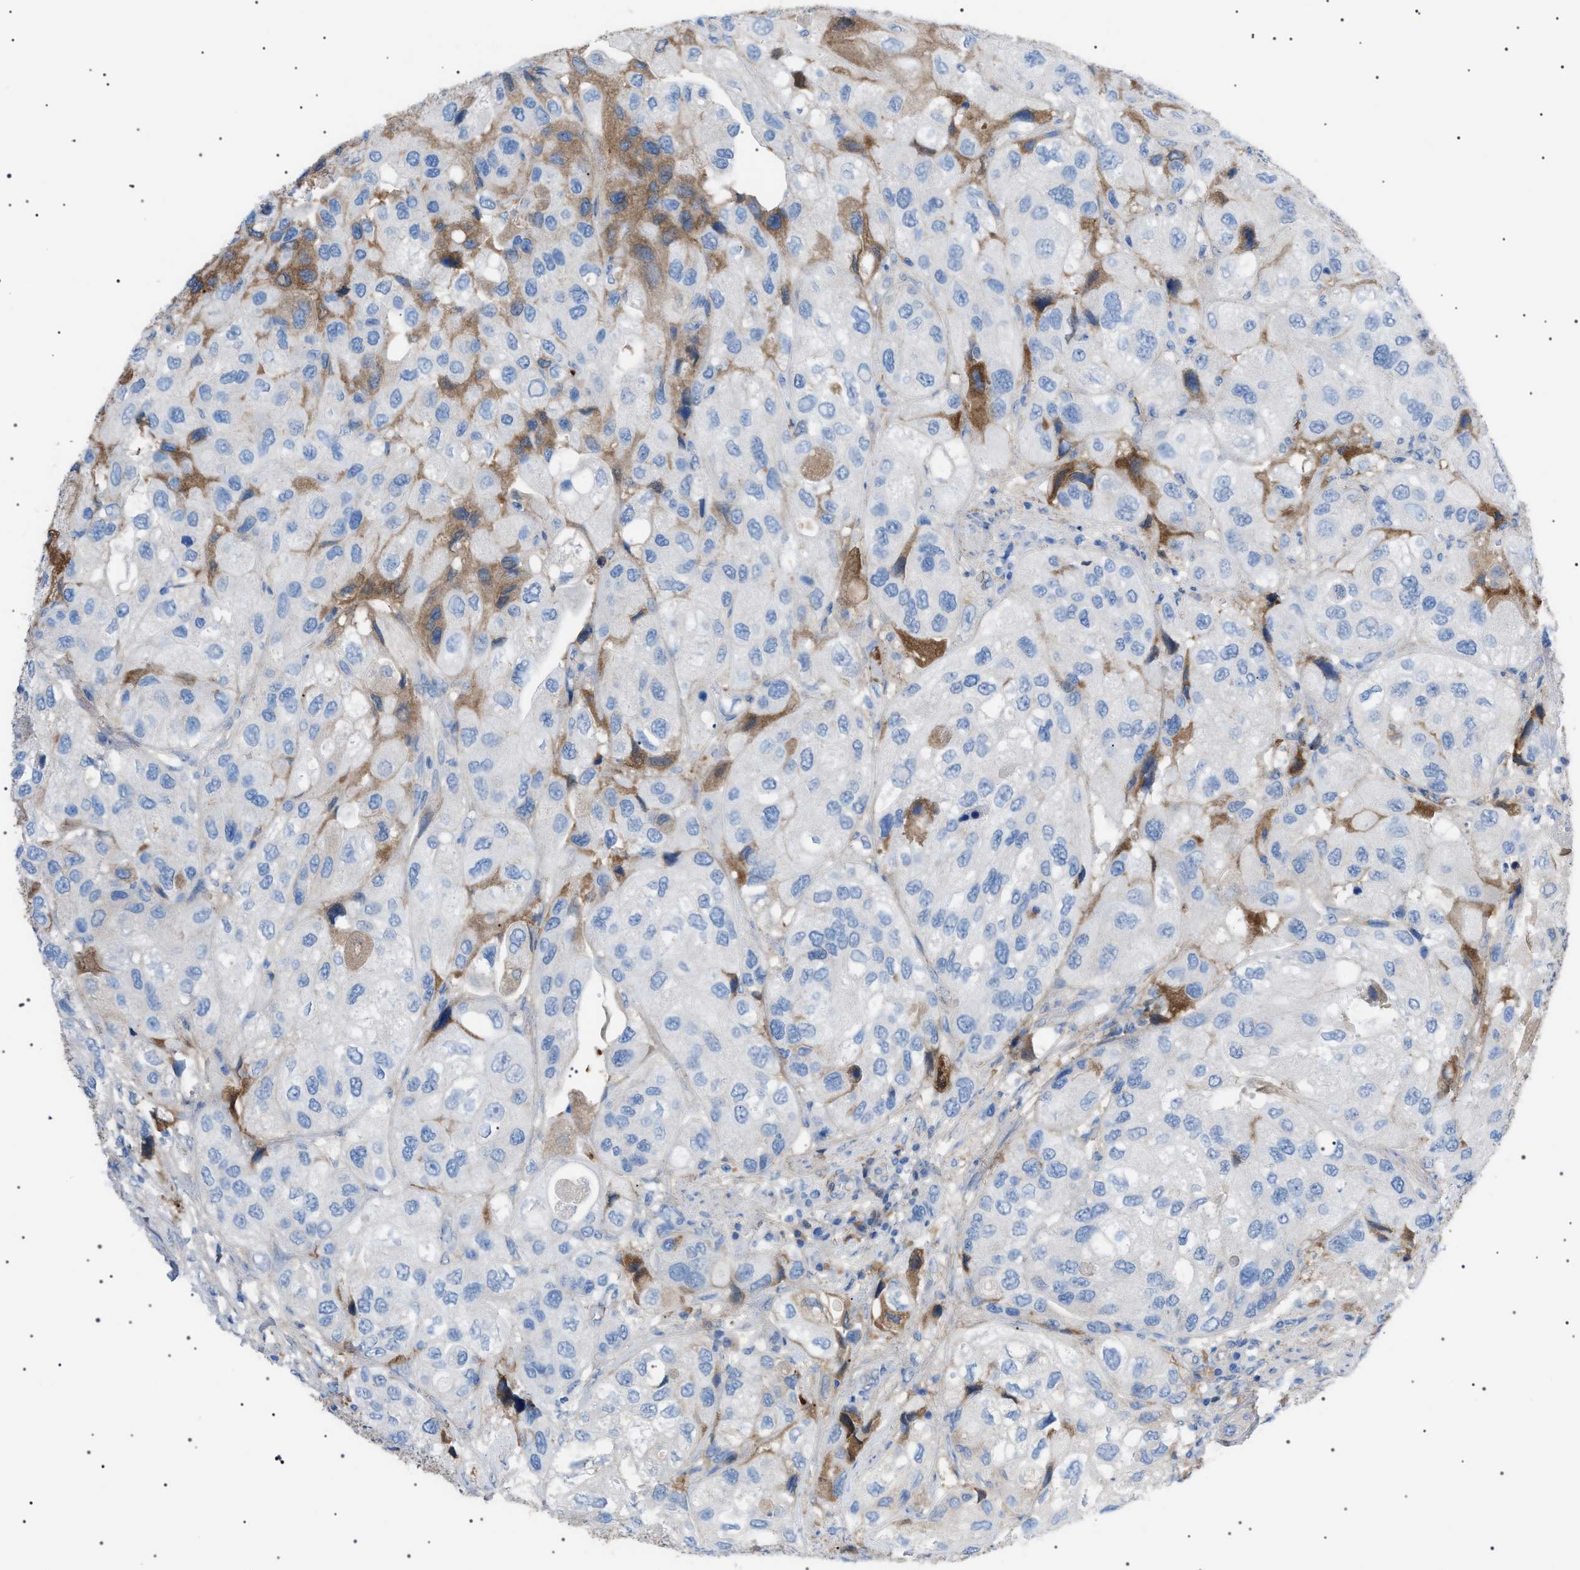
{"staining": {"intensity": "moderate", "quantity": "<25%", "location": "cytoplasmic/membranous"}, "tissue": "urothelial cancer", "cell_type": "Tumor cells", "image_type": "cancer", "snomed": [{"axis": "morphology", "description": "Urothelial carcinoma, High grade"}, {"axis": "topography", "description": "Urinary bladder"}], "caption": "A photomicrograph showing moderate cytoplasmic/membranous staining in approximately <25% of tumor cells in urothelial cancer, as visualized by brown immunohistochemical staining.", "gene": "LPA", "patient": {"sex": "female", "age": 64}}